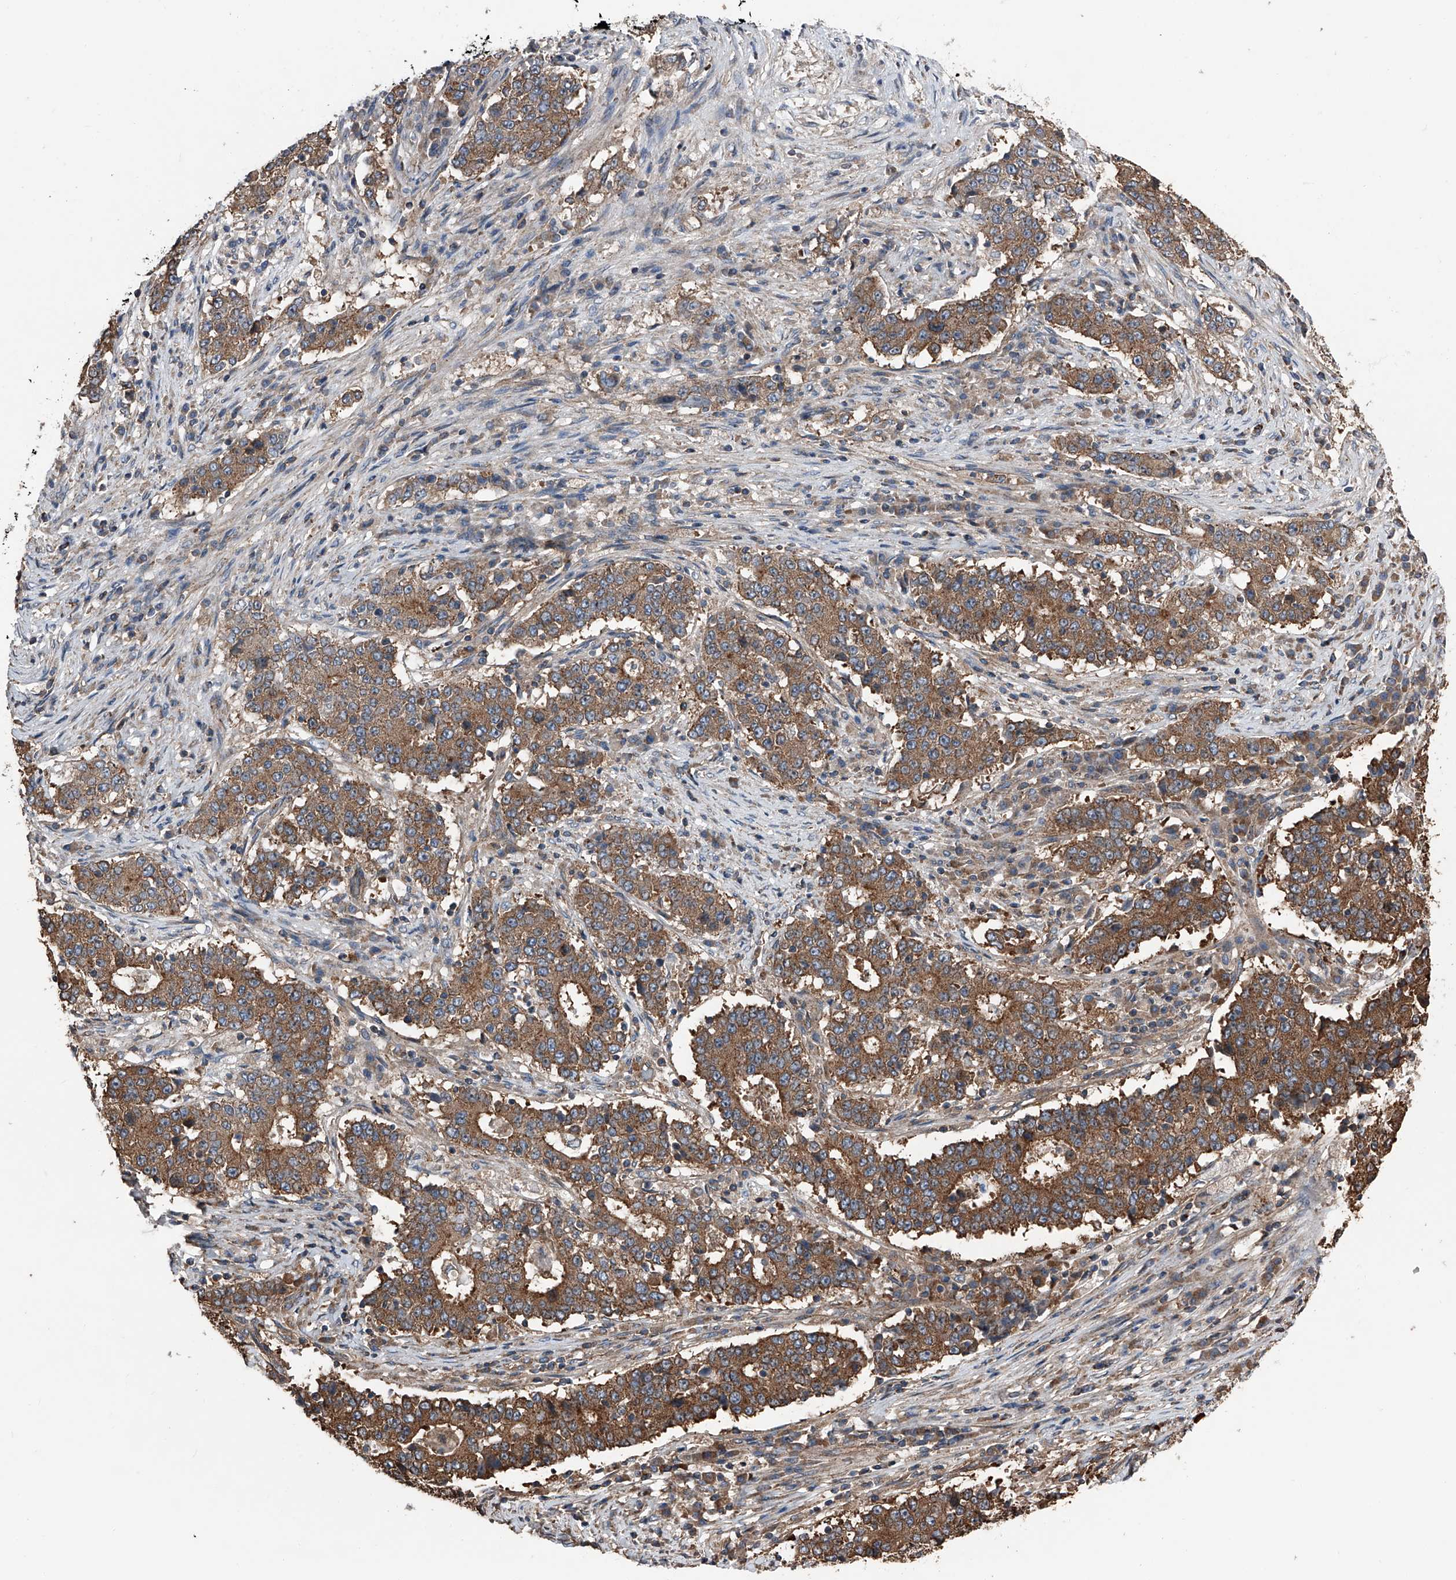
{"staining": {"intensity": "moderate", "quantity": ">75%", "location": "cytoplasmic/membranous"}, "tissue": "stomach cancer", "cell_type": "Tumor cells", "image_type": "cancer", "snomed": [{"axis": "morphology", "description": "Adenocarcinoma, NOS"}, {"axis": "topography", "description": "Stomach"}], "caption": "High-power microscopy captured an immunohistochemistry (IHC) micrograph of stomach adenocarcinoma, revealing moderate cytoplasmic/membranous expression in approximately >75% of tumor cells.", "gene": "KCNJ2", "patient": {"sex": "male", "age": 59}}